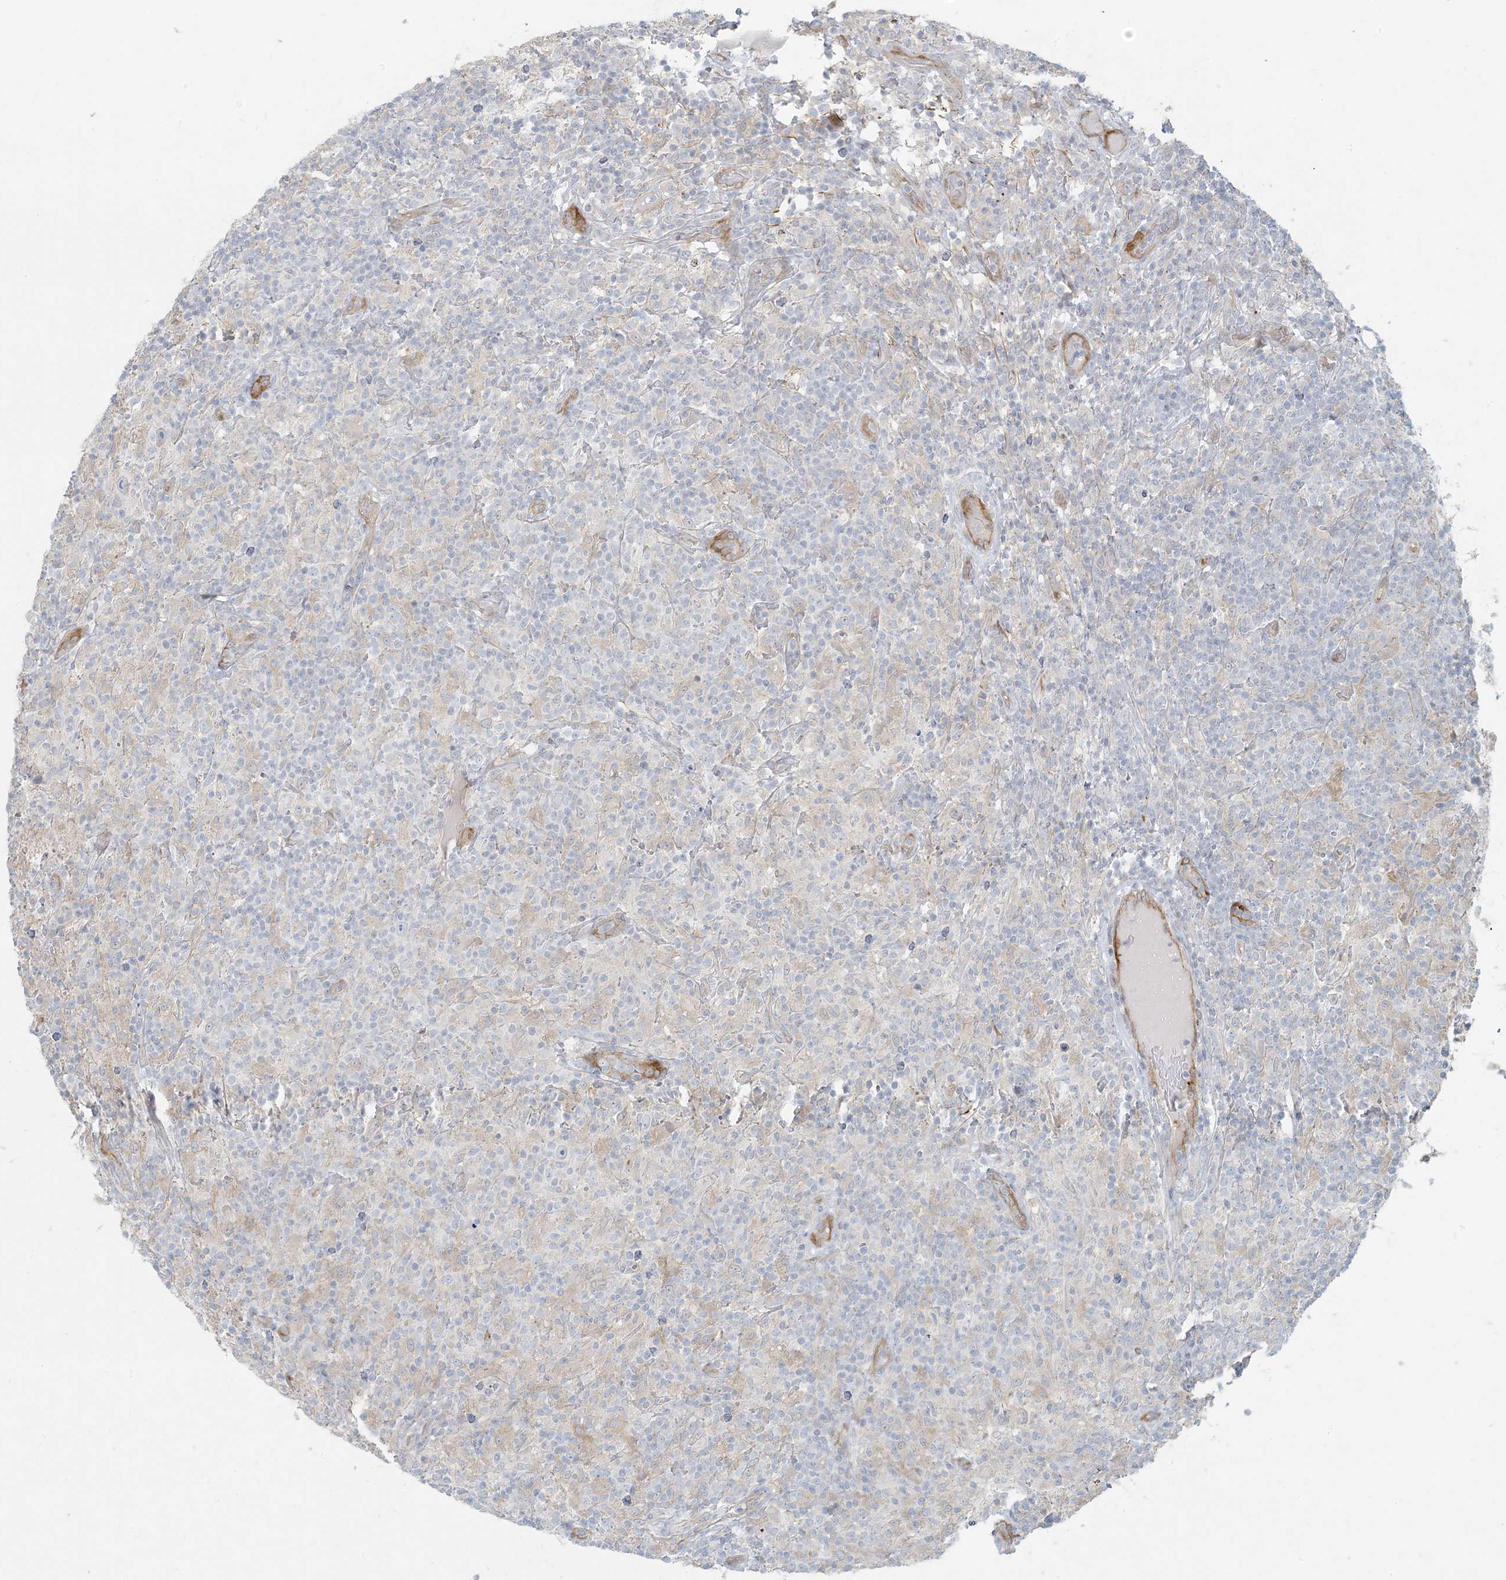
{"staining": {"intensity": "negative", "quantity": "none", "location": "none"}, "tissue": "lymphoma", "cell_type": "Tumor cells", "image_type": "cancer", "snomed": [{"axis": "morphology", "description": "Hodgkin's disease, NOS"}, {"axis": "topography", "description": "Lymph node"}], "caption": "Tumor cells are negative for protein expression in human lymphoma.", "gene": "BCORL1", "patient": {"sex": "male", "age": 70}}